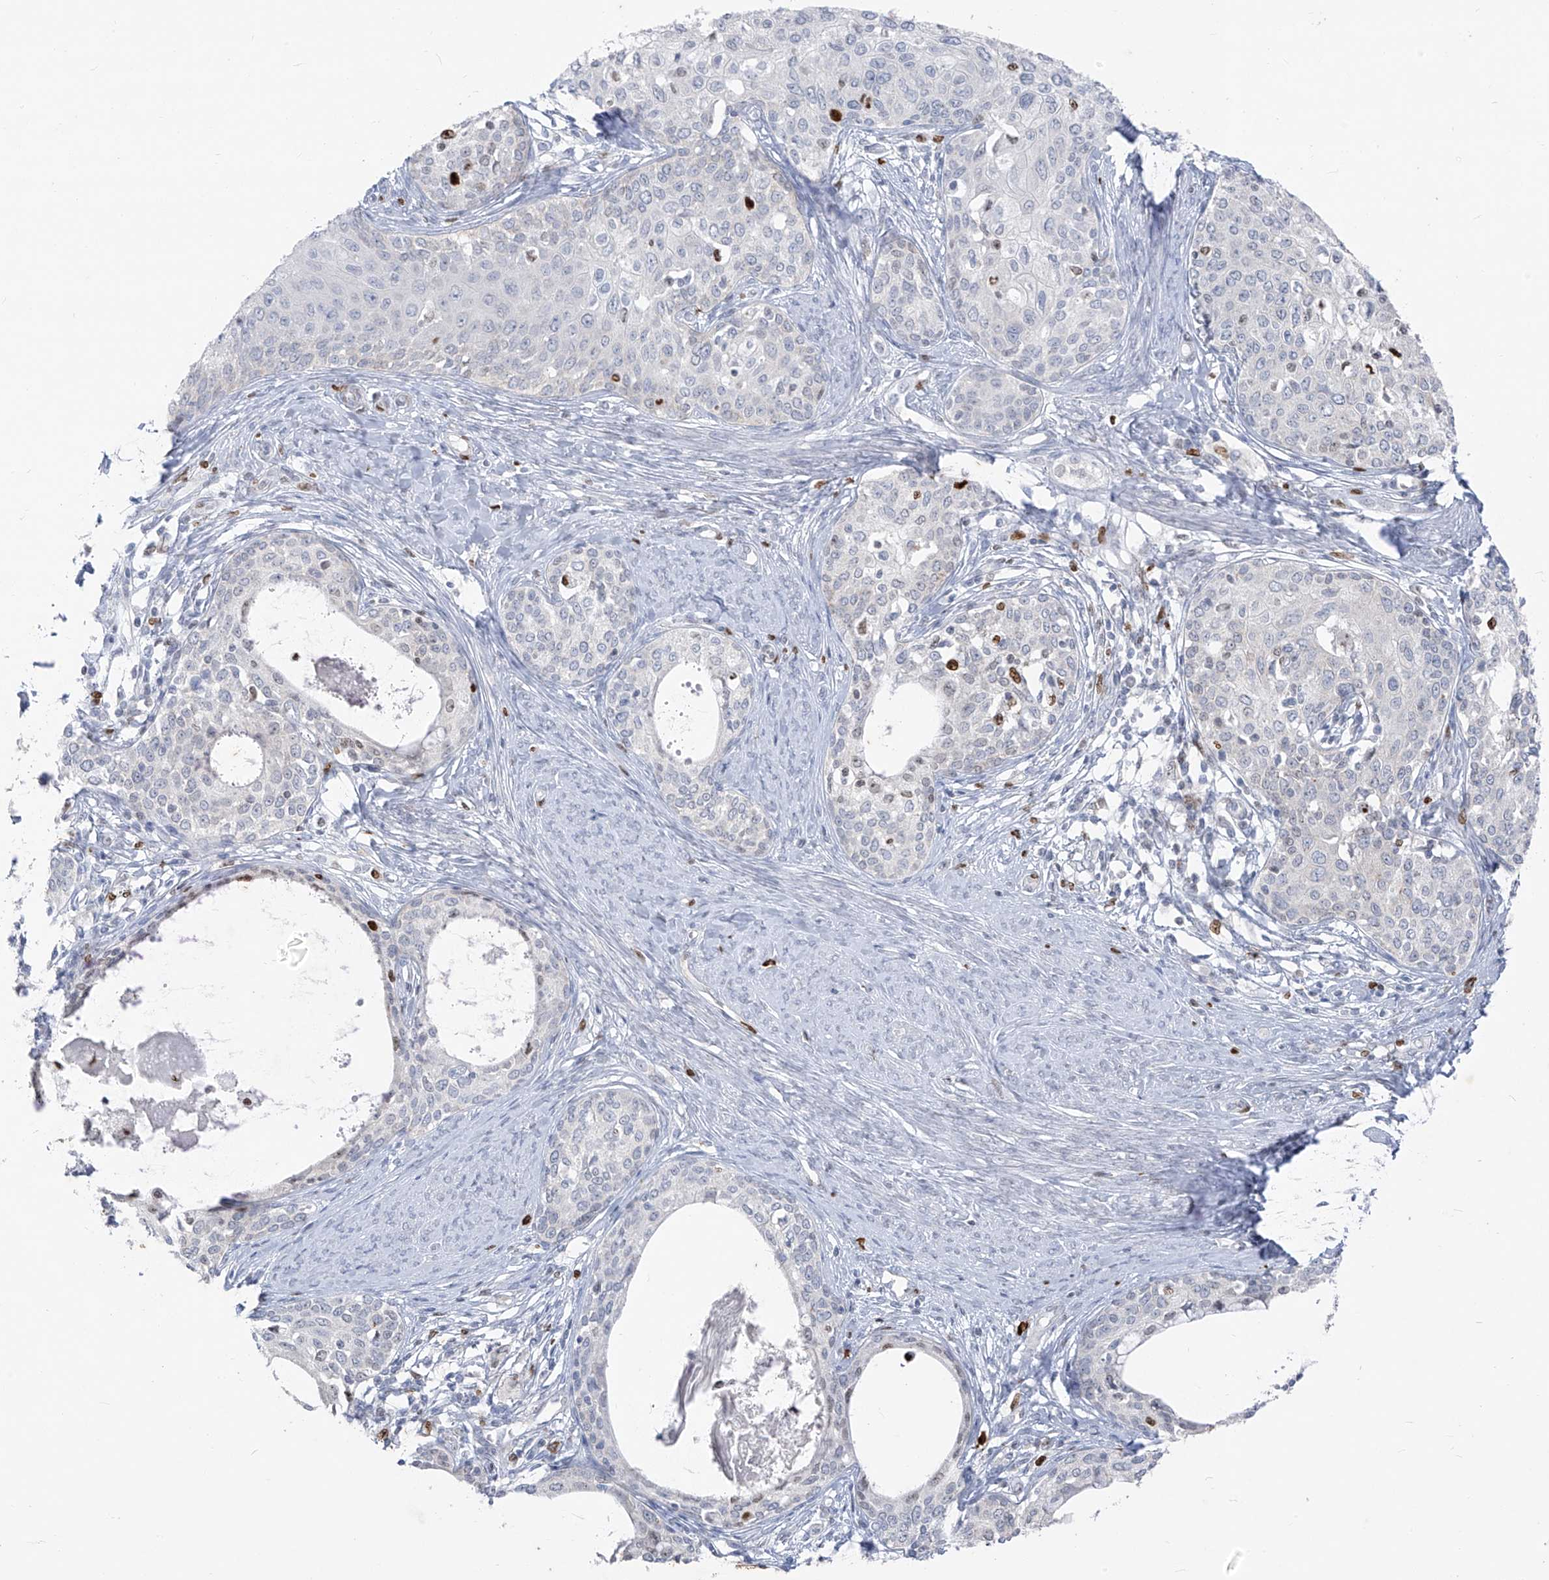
{"staining": {"intensity": "negative", "quantity": "none", "location": "none"}, "tissue": "cervical cancer", "cell_type": "Tumor cells", "image_type": "cancer", "snomed": [{"axis": "morphology", "description": "Squamous cell carcinoma, NOS"}, {"axis": "morphology", "description": "Adenocarcinoma, NOS"}, {"axis": "topography", "description": "Cervix"}], "caption": "A high-resolution micrograph shows immunohistochemistry (IHC) staining of cervical cancer, which displays no significant positivity in tumor cells.", "gene": "CX3CR1", "patient": {"sex": "female", "age": 52}}